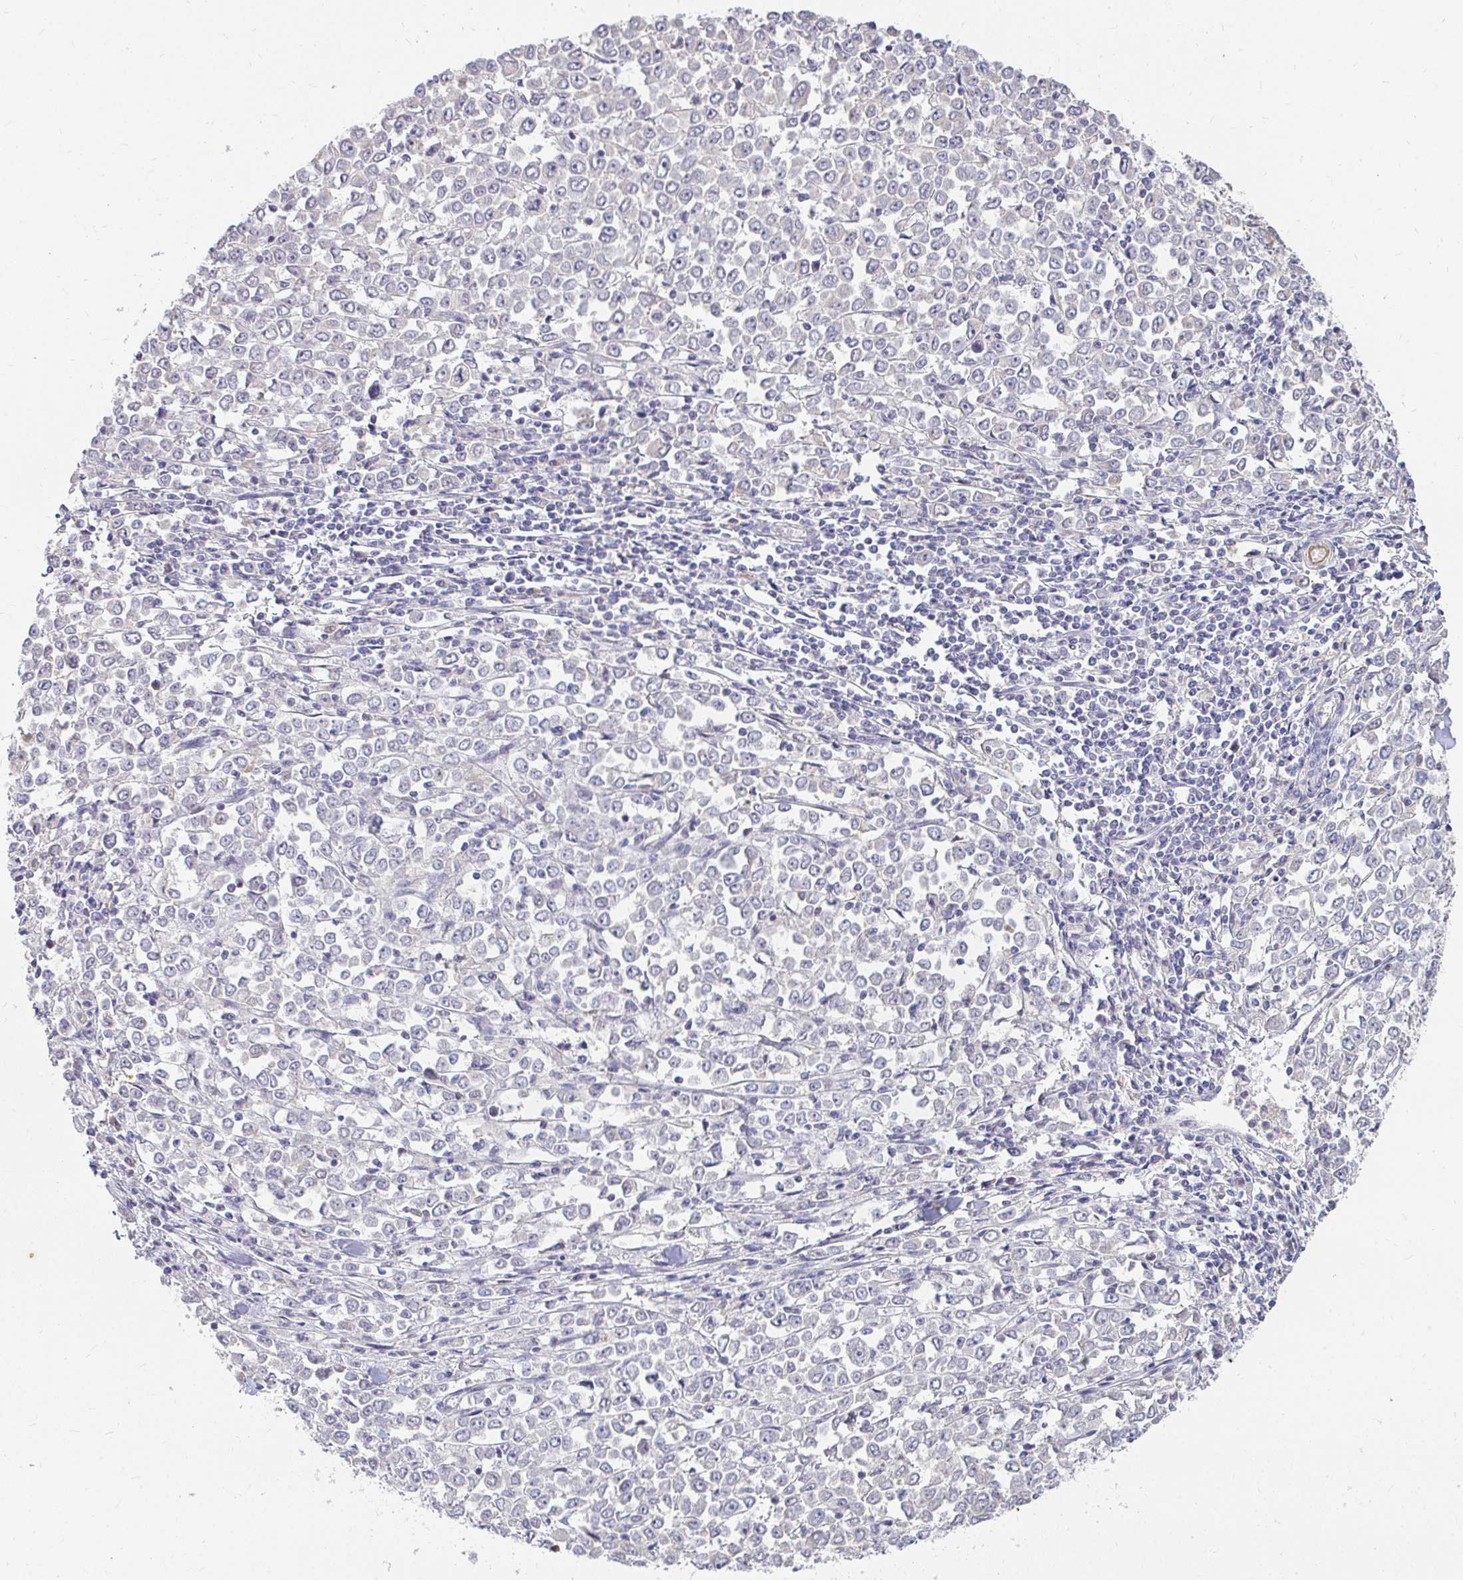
{"staining": {"intensity": "negative", "quantity": "none", "location": "none"}, "tissue": "stomach cancer", "cell_type": "Tumor cells", "image_type": "cancer", "snomed": [{"axis": "morphology", "description": "Adenocarcinoma, NOS"}, {"axis": "topography", "description": "Stomach, upper"}], "caption": "Immunohistochemical staining of stomach cancer (adenocarcinoma) shows no significant positivity in tumor cells. (DAB (3,3'-diaminobenzidine) immunohistochemistry with hematoxylin counter stain).", "gene": "LOXL4", "patient": {"sex": "male", "age": 70}}